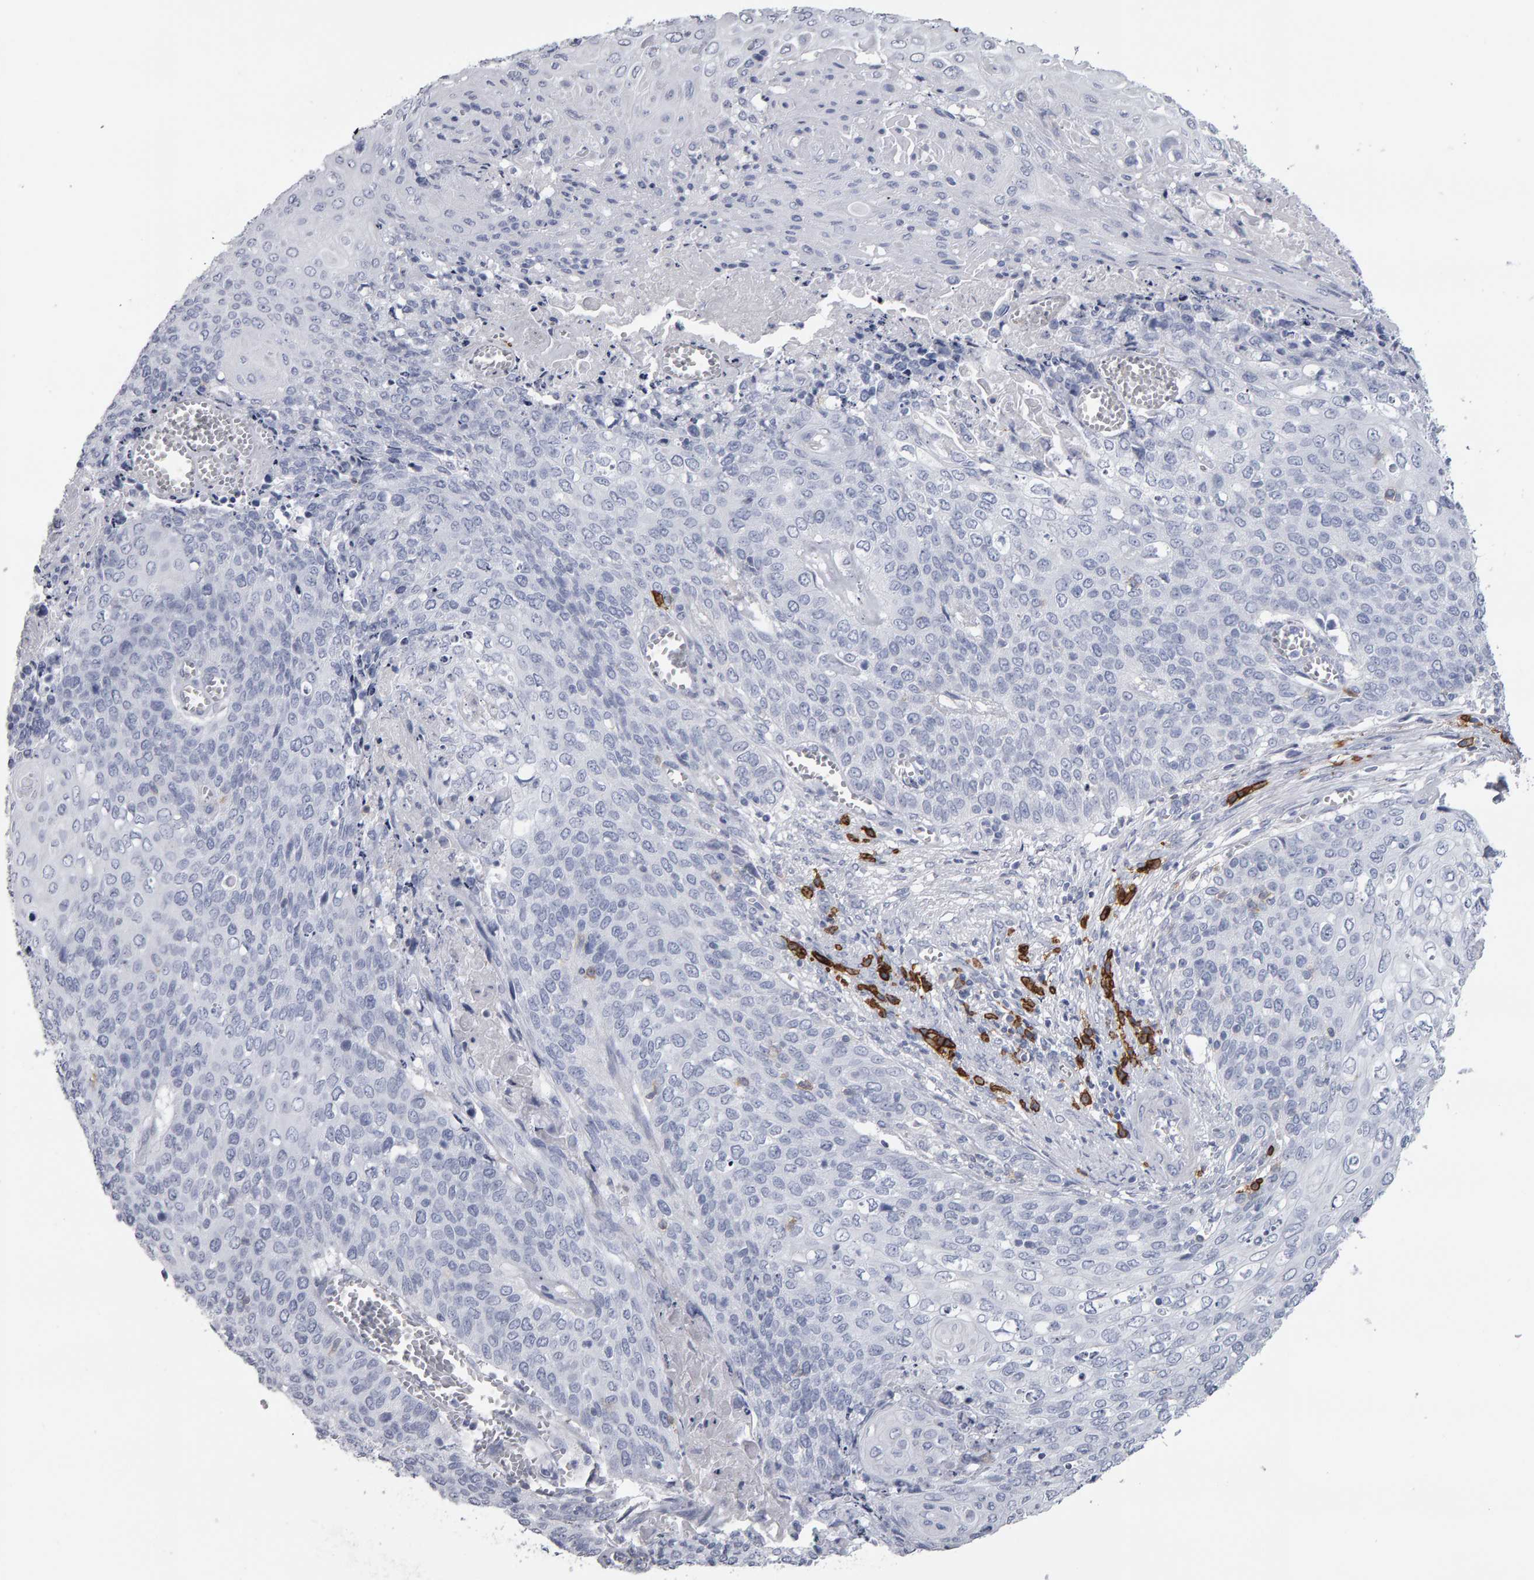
{"staining": {"intensity": "negative", "quantity": "none", "location": "none"}, "tissue": "cervical cancer", "cell_type": "Tumor cells", "image_type": "cancer", "snomed": [{"axis": "morphology", "description": "Squamous cell carcinoma, NOS"}, {"axis": "topography", "description": "Cervix"}], "caption": "Tumor cells are negative for protein expression in human cervical cancer (squamous cell carcinoma).", "gene": "CD38", "patient": {"sex": "female", "age": 39}}